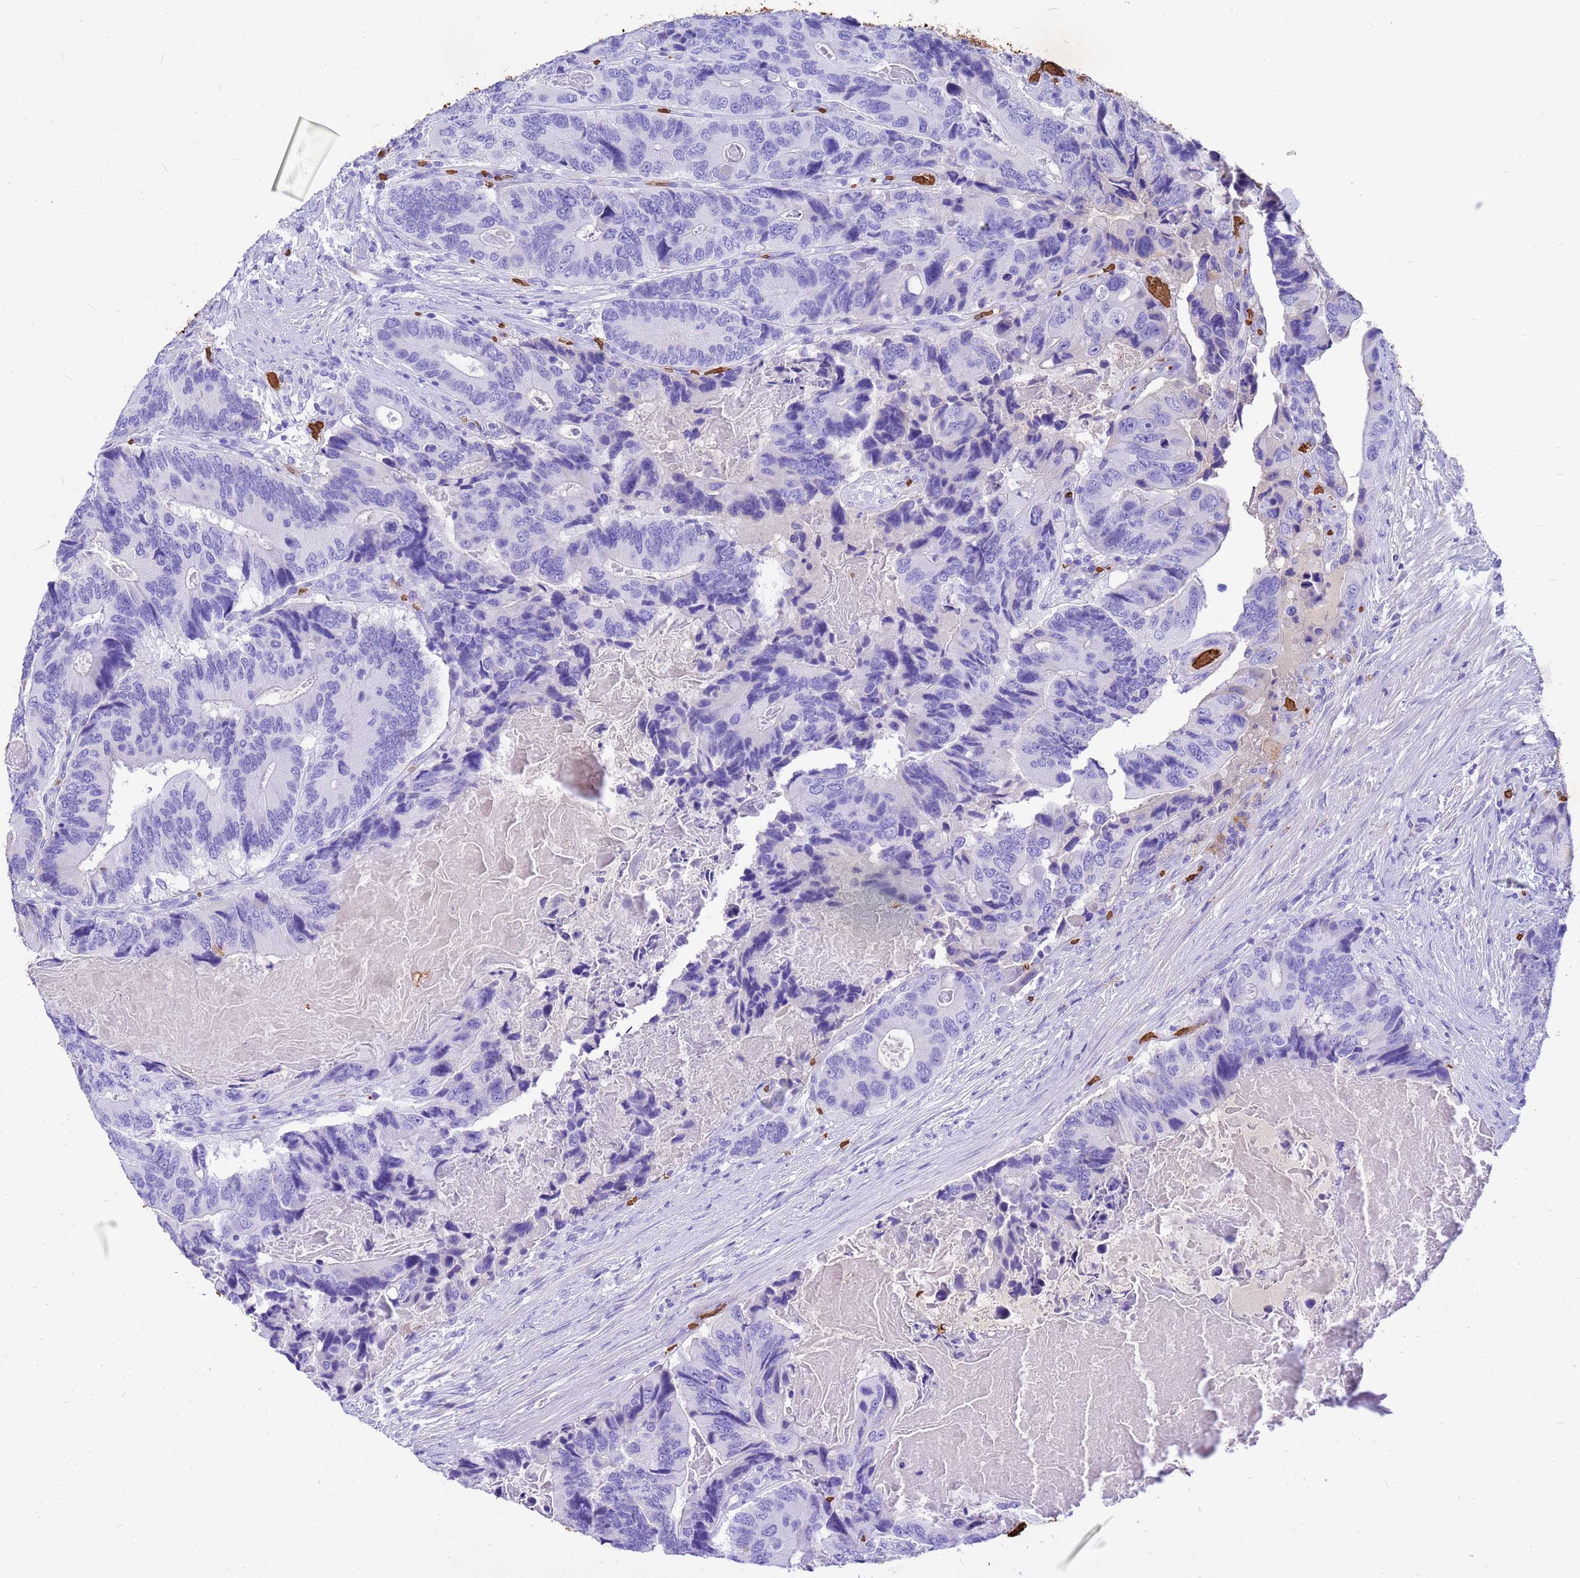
{"staining": {"intensity": "negative", "quantity": "none", "location": "none"}, "tissue": "colorectal cancer", "cell_type": "Tumor cells", "image_type": "cancer", "snomed": [{"axis": "morphology", "description": "Adenocarcinoma, NOS"}, {"axis": "topography", "description": "Colon"}], "caption": "Photomicrograph shows no significant protein expression in tumor cells of colorectal cancer (adenocarcinoma).", "gene": "HBA2", "patient": {"sex": "male", "age": 84}}